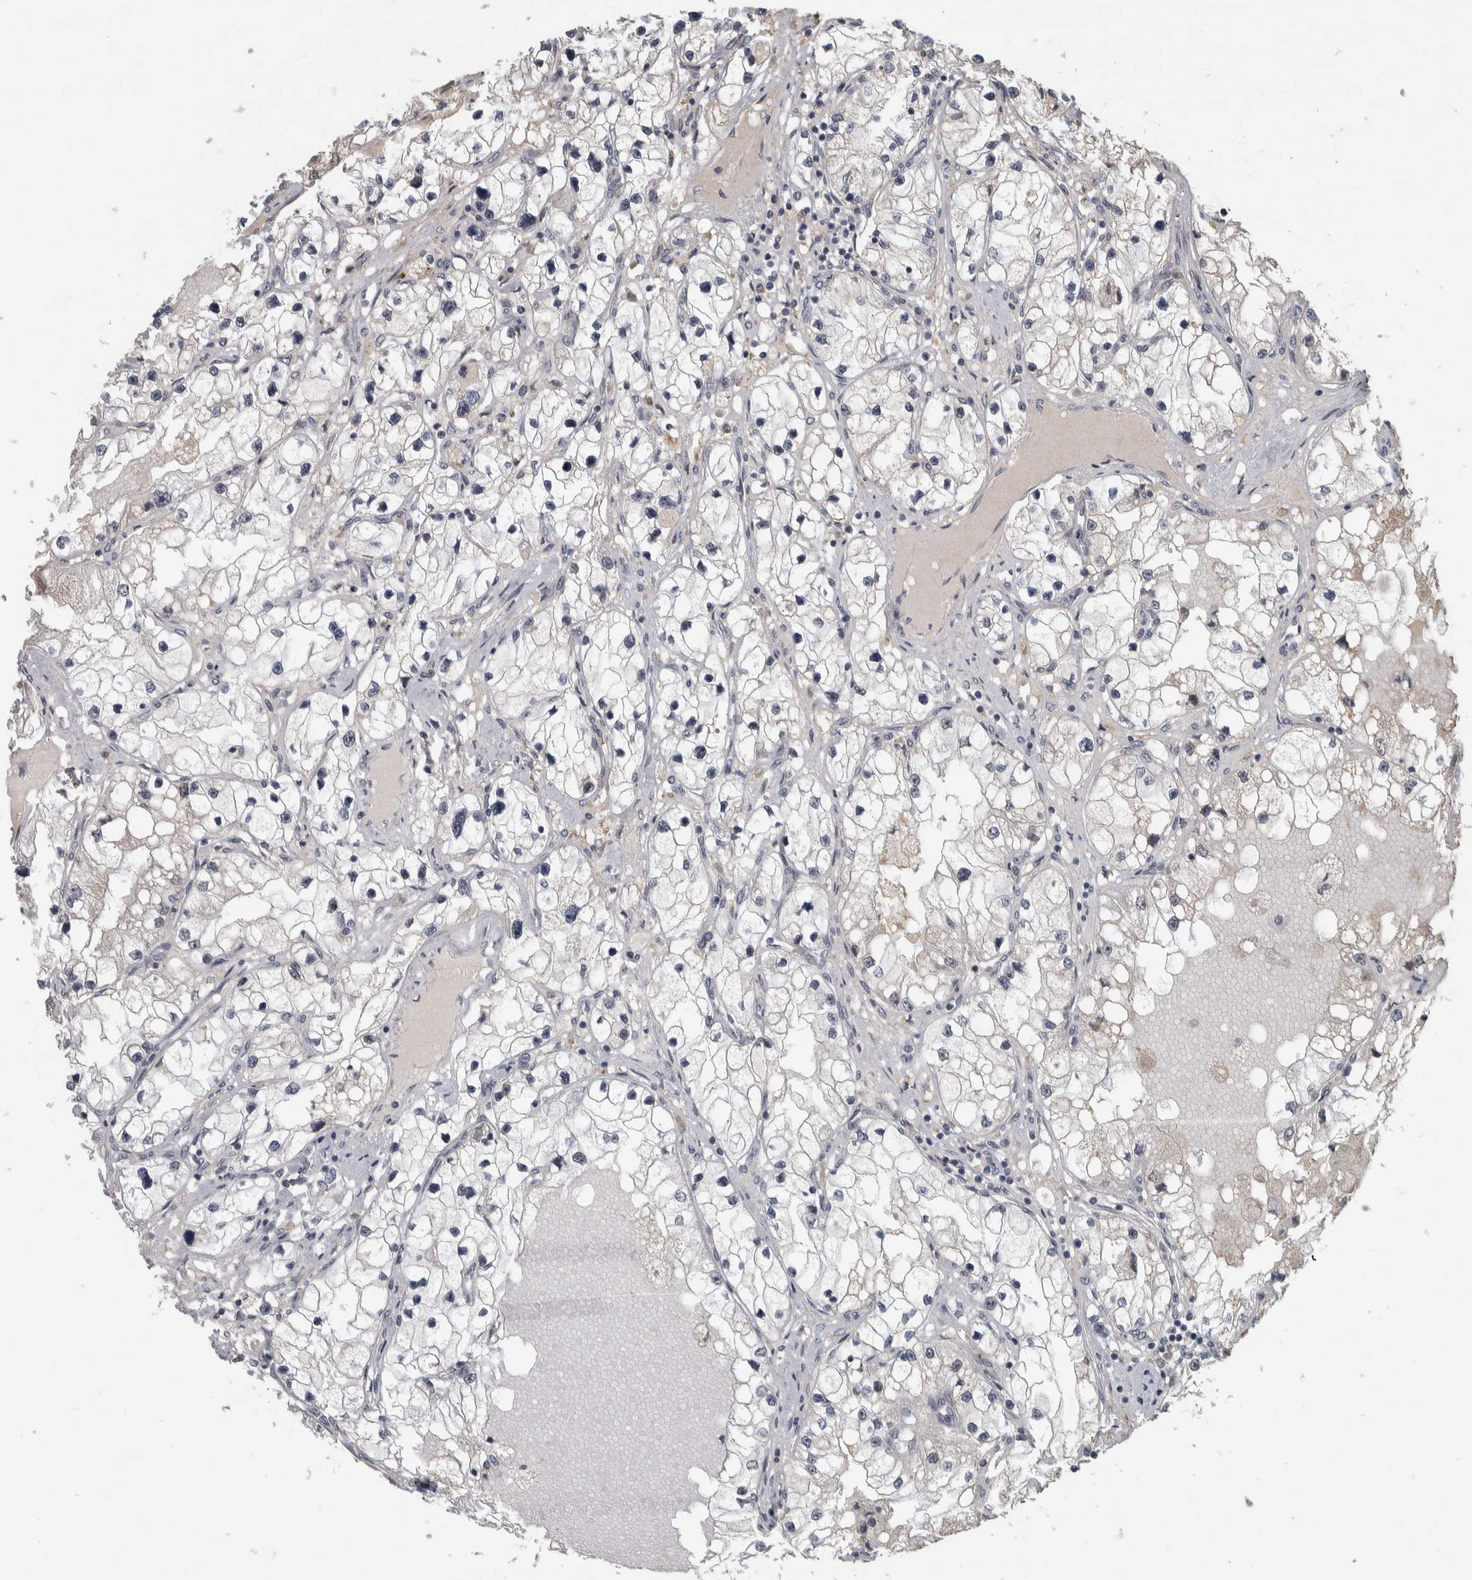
{"staining": {"intensity": "negative", "quantity": "none", "location": "none"}, "tissue": "renal cancer", "cell_type": "Tumor cells", "image_type": "cancer", "snomed": [{"axis": "morphology", "description": "Adenocarcinoma, NOS"}, {"axis": "topography", "description": "Kidney"}], "caption": "Tumor cells are negative for protein expression in human renal cancer.", "gene": "DDX42", "patient": {"sex": "male", "age": 68}}